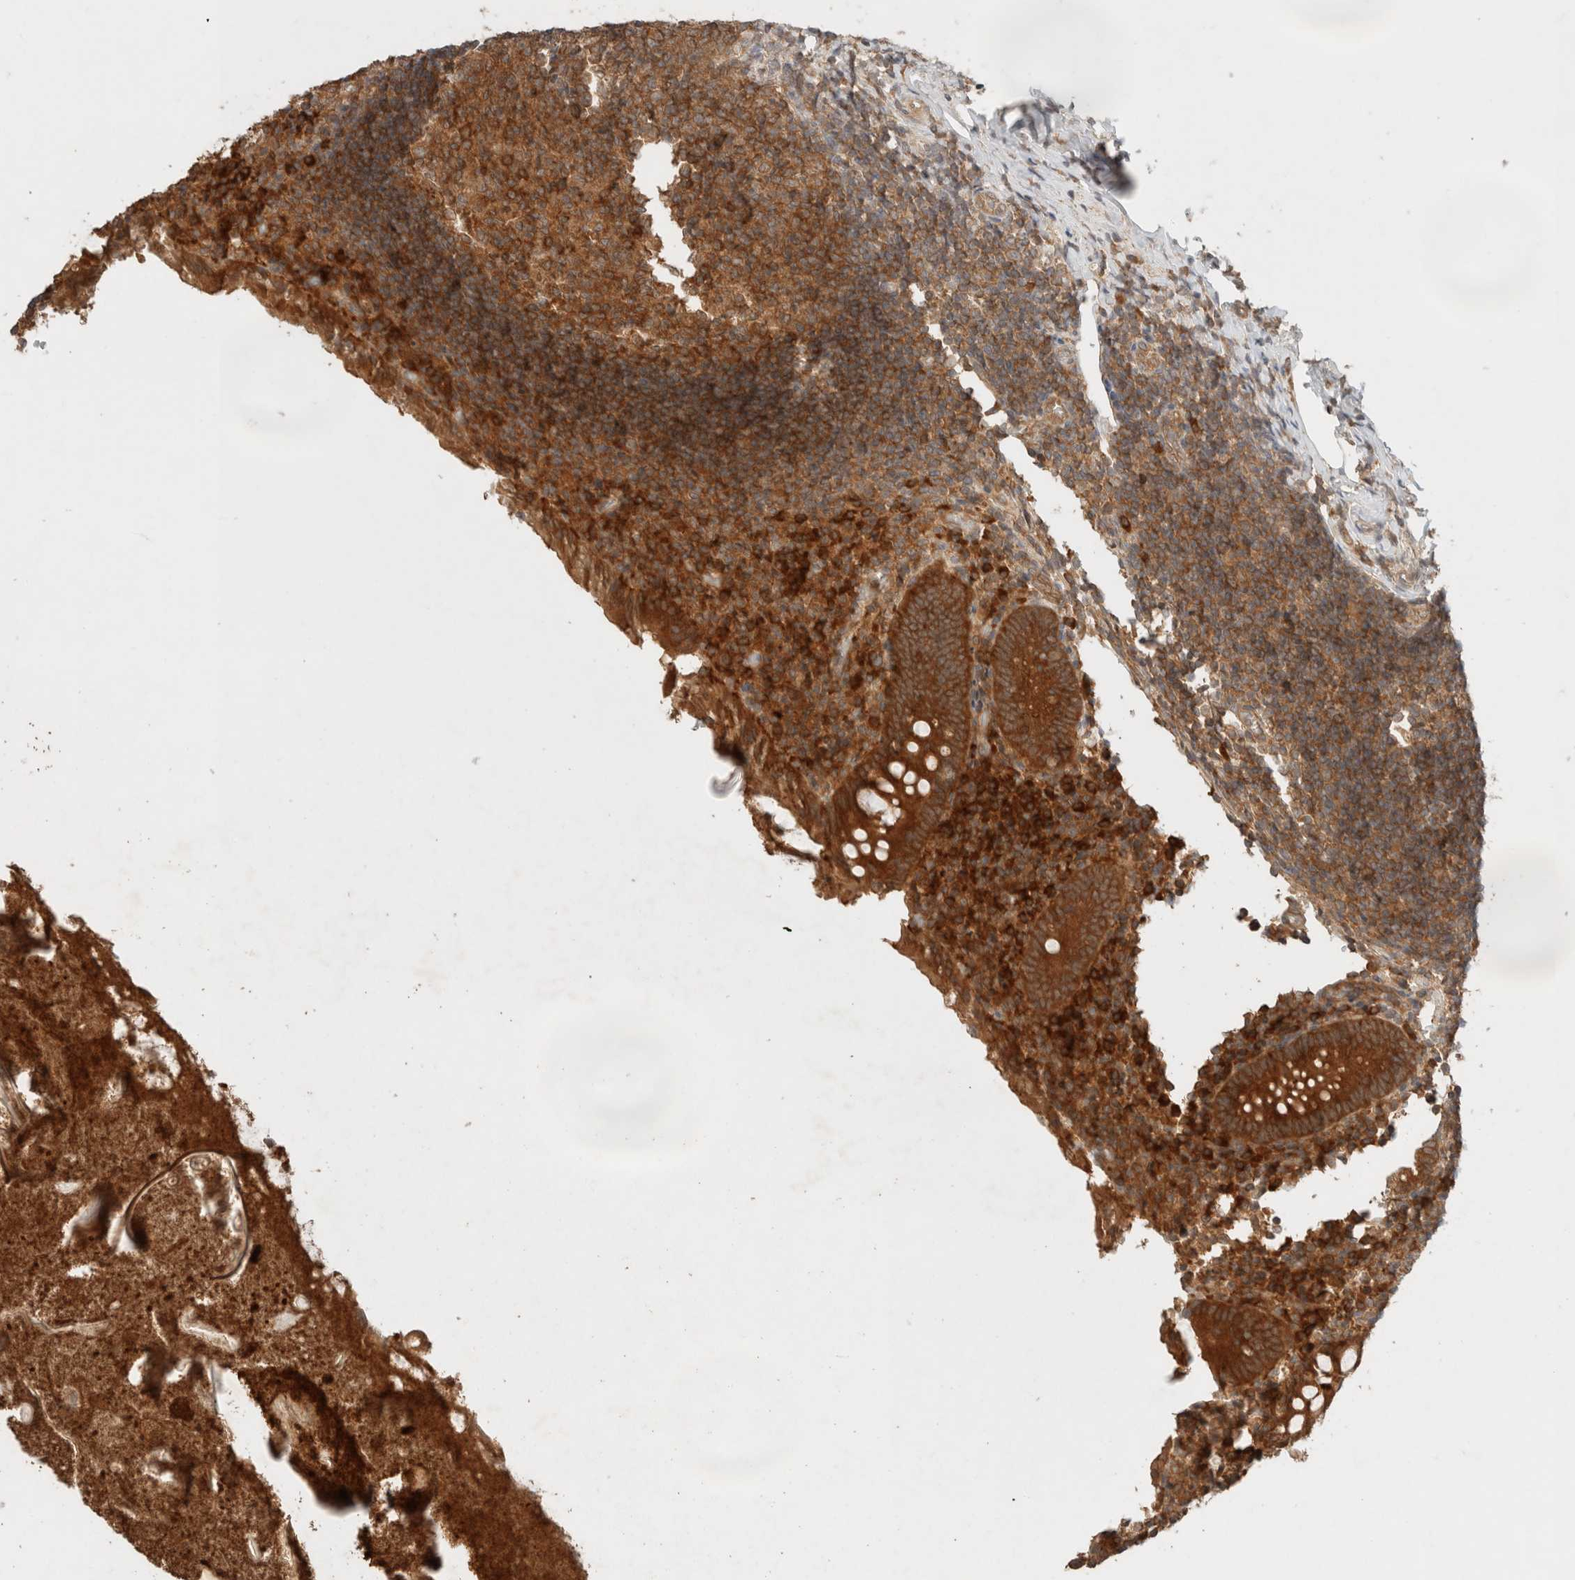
{"staining": {"intensity": "strong", "quantity": ">75%", "location": "cytoplasmic/membranous"}, "tissue": "appendix", "cell_type": "Glandular cells", "image_type": "normal", "snomed": [{"axis": "morphology", "description": "Normal tissue, NOS"}, {"axis": "topography", "description": "Appendix"}], "caption": "Immunohistochemistry (IHC) (DAB (3,3'-diaminobenzidine)) staining of unremarkable appendix exhibits strong cytoplasmic/membranous protein expression in approximately >75% of glandular cells. (DAB (3,3'-diaminobenzidine) IHC, brown staining for protein, blue staining for nuclei).", "gene": "ARFGEF2", "patient": {"sex": "female", "age": 17}}